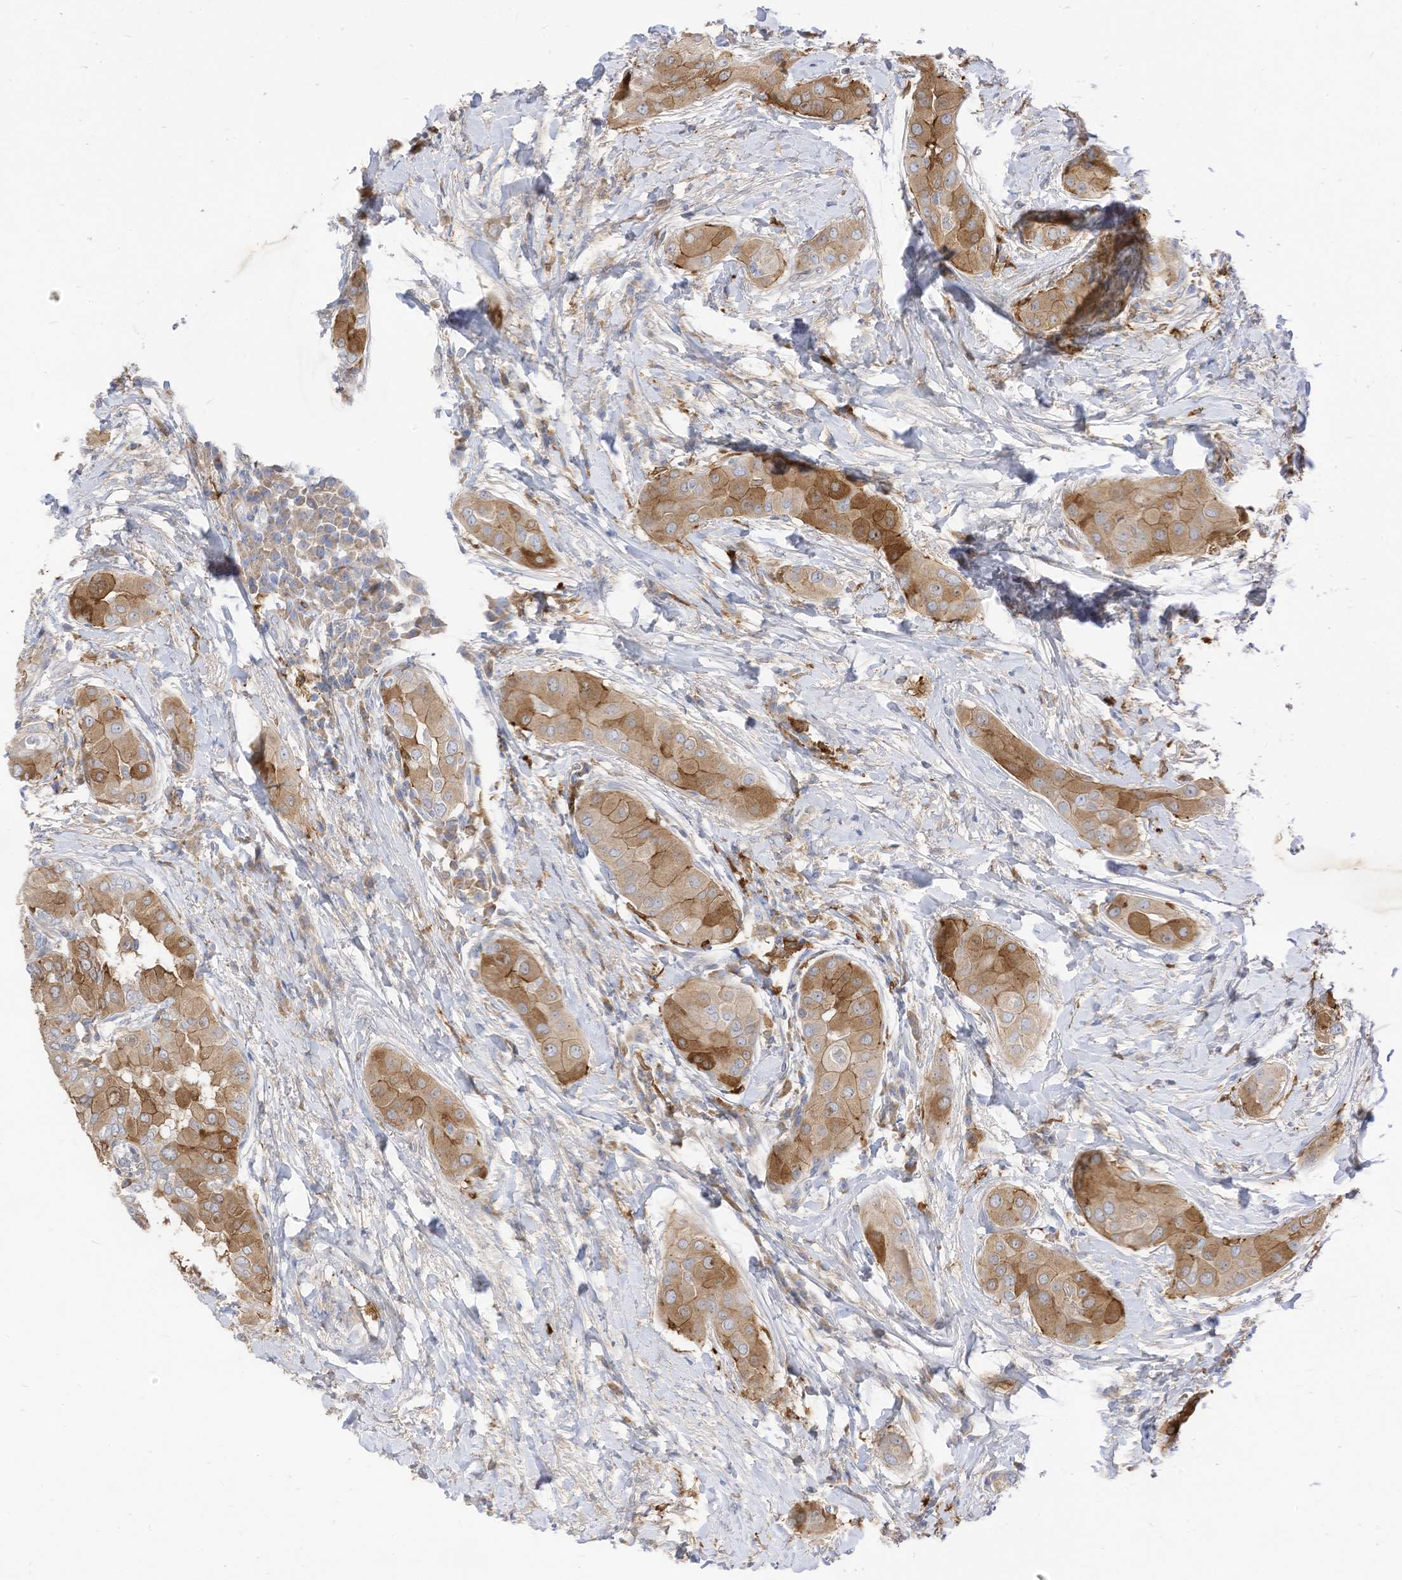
{"staining": {"intensity": "moderate", "quantity": ">75%", "location": "cytoplasmic/membranous"}, "tissue": "thyroid cancer", "cell_type": "Tumor cells", "image_type": "cancer", "snomed": [{"axis": "morphology", "description": "Papillary adenocarcinoma, NOS"}, {"axis": "topography", "description": "Thyroid gland"}], "caption": "Tumor cells exhibit moderate cytoplasmic/membranous staining in approximately >75% of cells in papillary adenocarcinoma (thyroid).", "gene": "ATP13A1", "patient": {"sex": "male", "age": 33}}